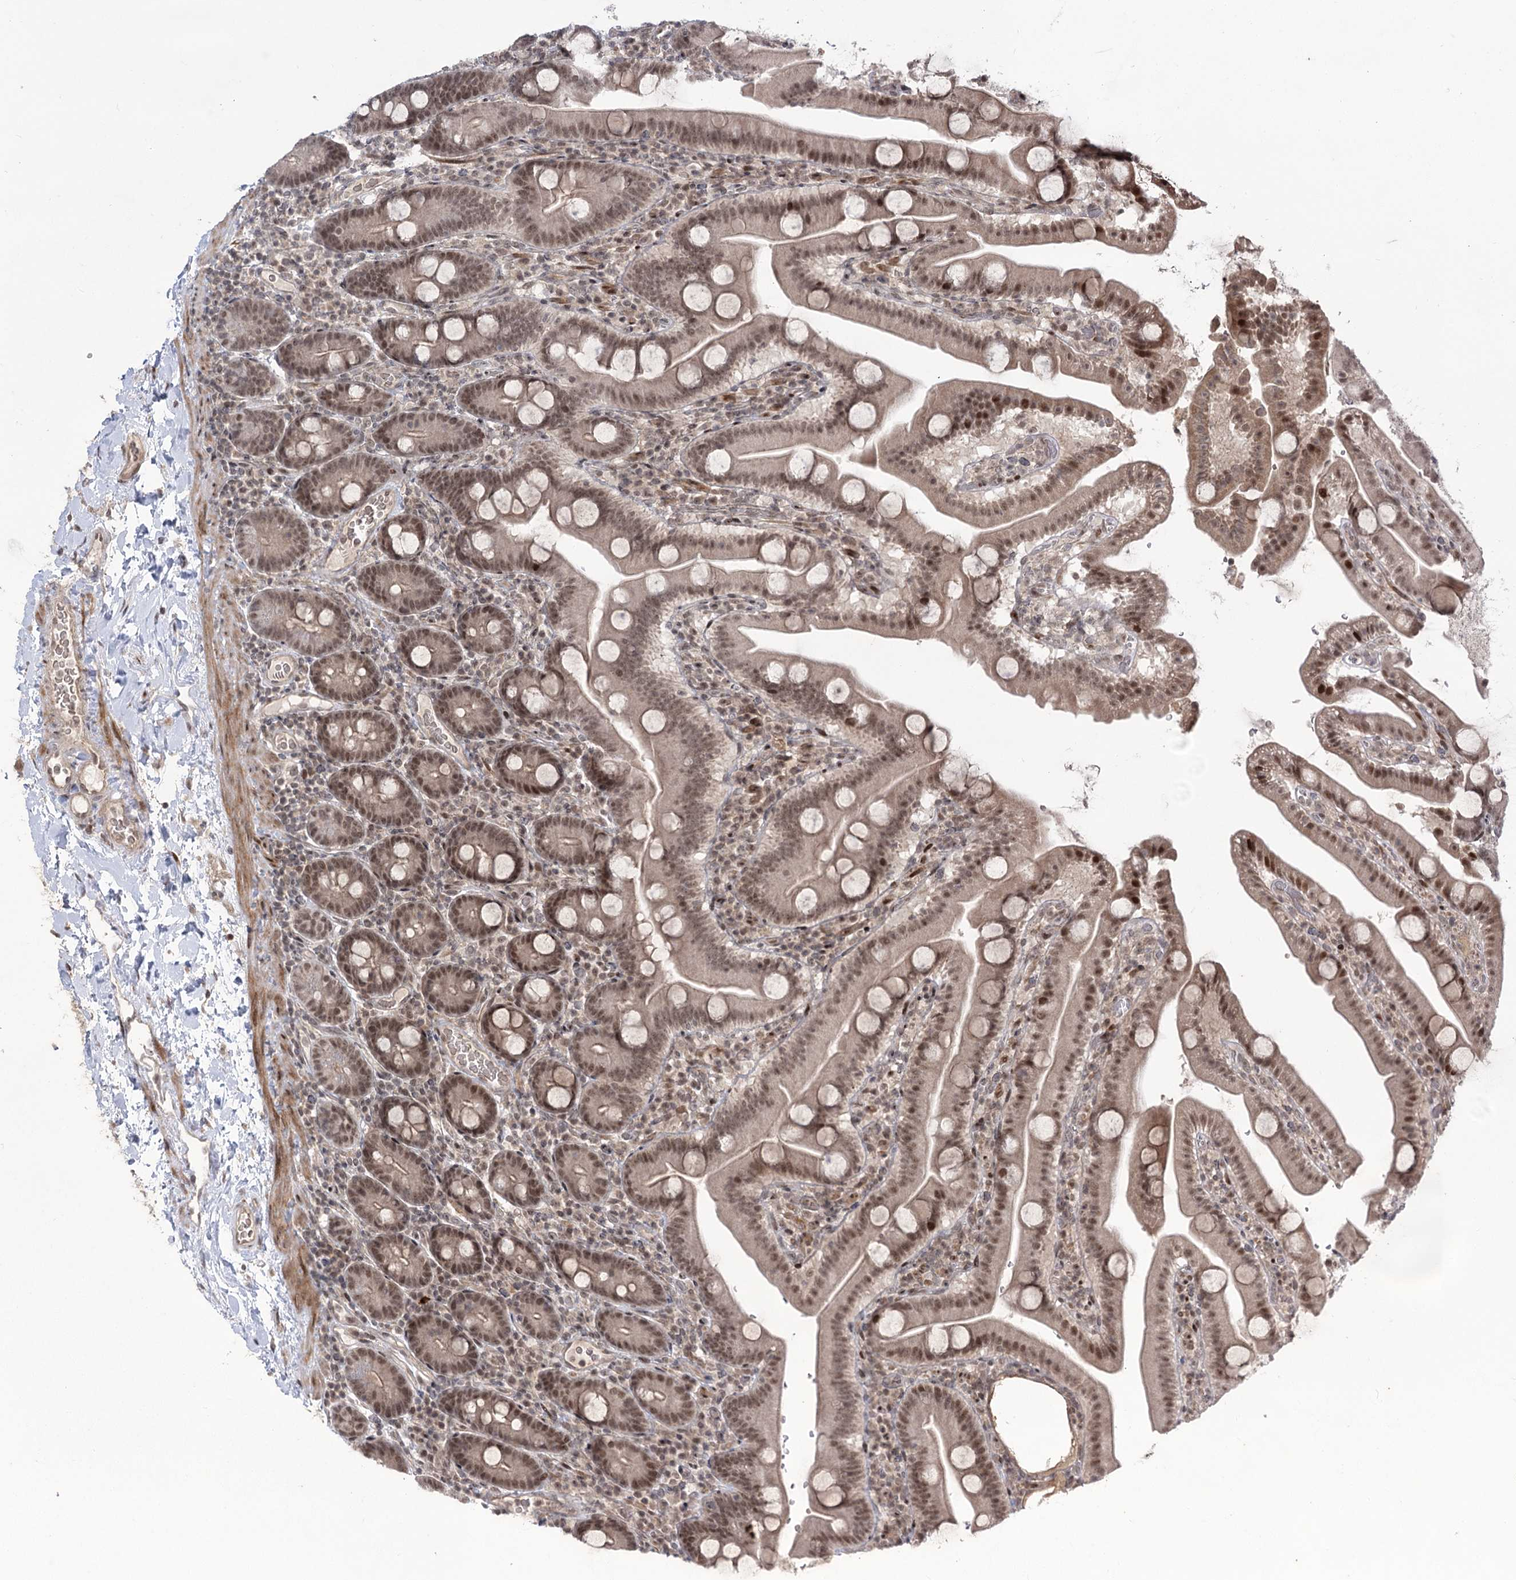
{"staining": {"intensity": "weak", "quantity": ">75%", "location": "nuclear"}, "tissue": "duodenum", "cell_type": "Glandular cells", "image_type": "normal", "snomed": [{"axis": "morphology", "description": "Normal tissue, NOS"}, {"axis": "topography", "description": "Duodenum"}], "caption": "Immunohistochemical staining of normal duodenum demonstrates weak nuclear protein staining in about >75% of glandular cells.", "gene": "HELQ", "patient": {"sex": "male", "age": 55}}